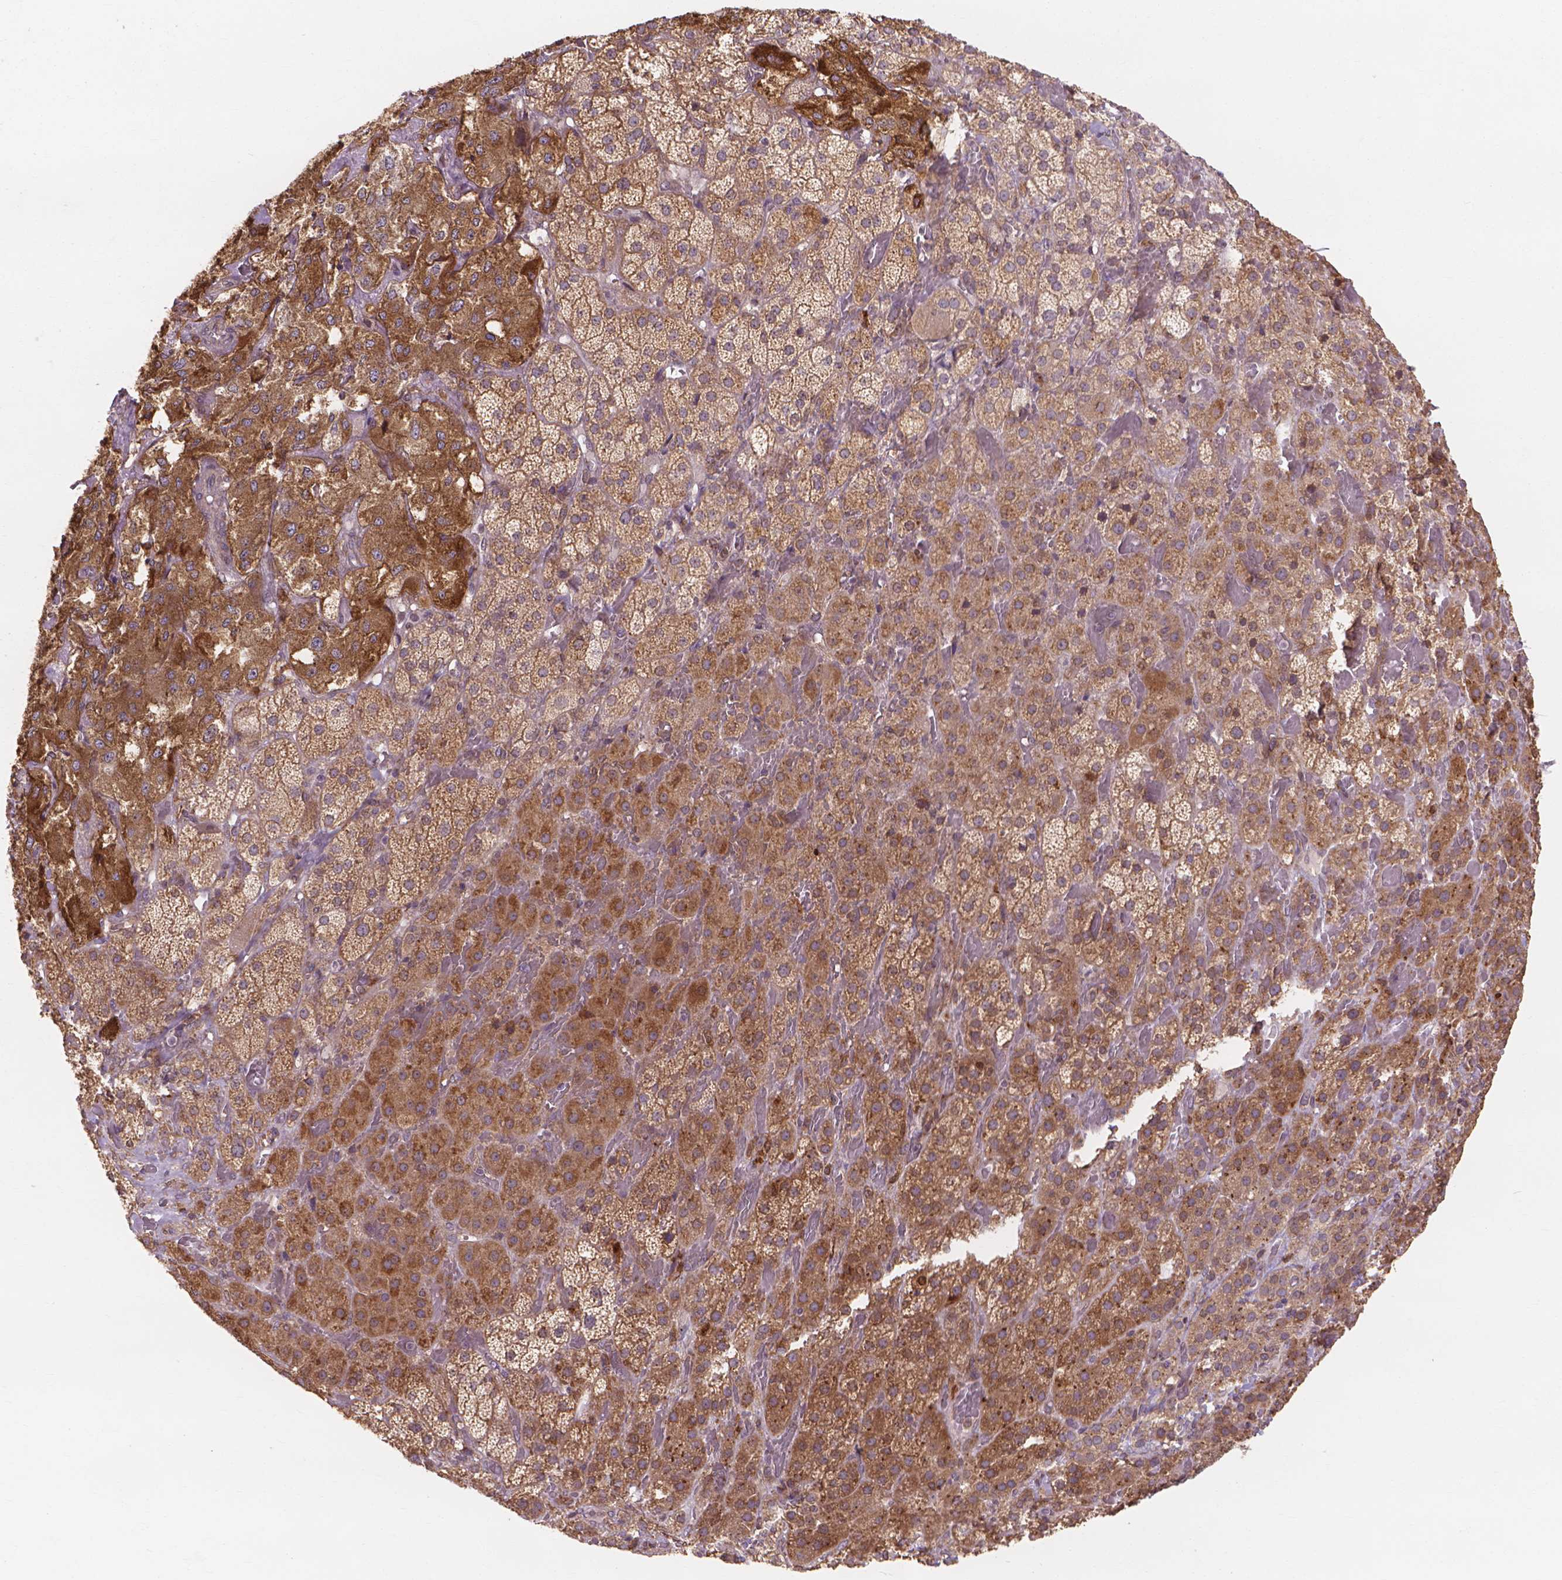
{"staining": {"intensity": "moderate", "quantity": ">75%", "location": "cytoplasmic/membranous"}, "tissue": "adrenal gland", "cell_type": "Glandular cells", "image_type": "normal", "snomed": [{"axis": "morphology", "description": "Normal tissue, NOS"}, {"axis": "topography", "description": "Adrenal gland"}], "caption": "Protein expression analysis of benign human adrenal gland reveals moderate cytoplasmic/membranous expression in about >75% of glandular cells. Using DAB (brown) and hematoxylin (blue) stains, captured at high magnification using brightfield microscopy.", "gene": "TAB2", "patient": {"sex": "male", "age": 57}}